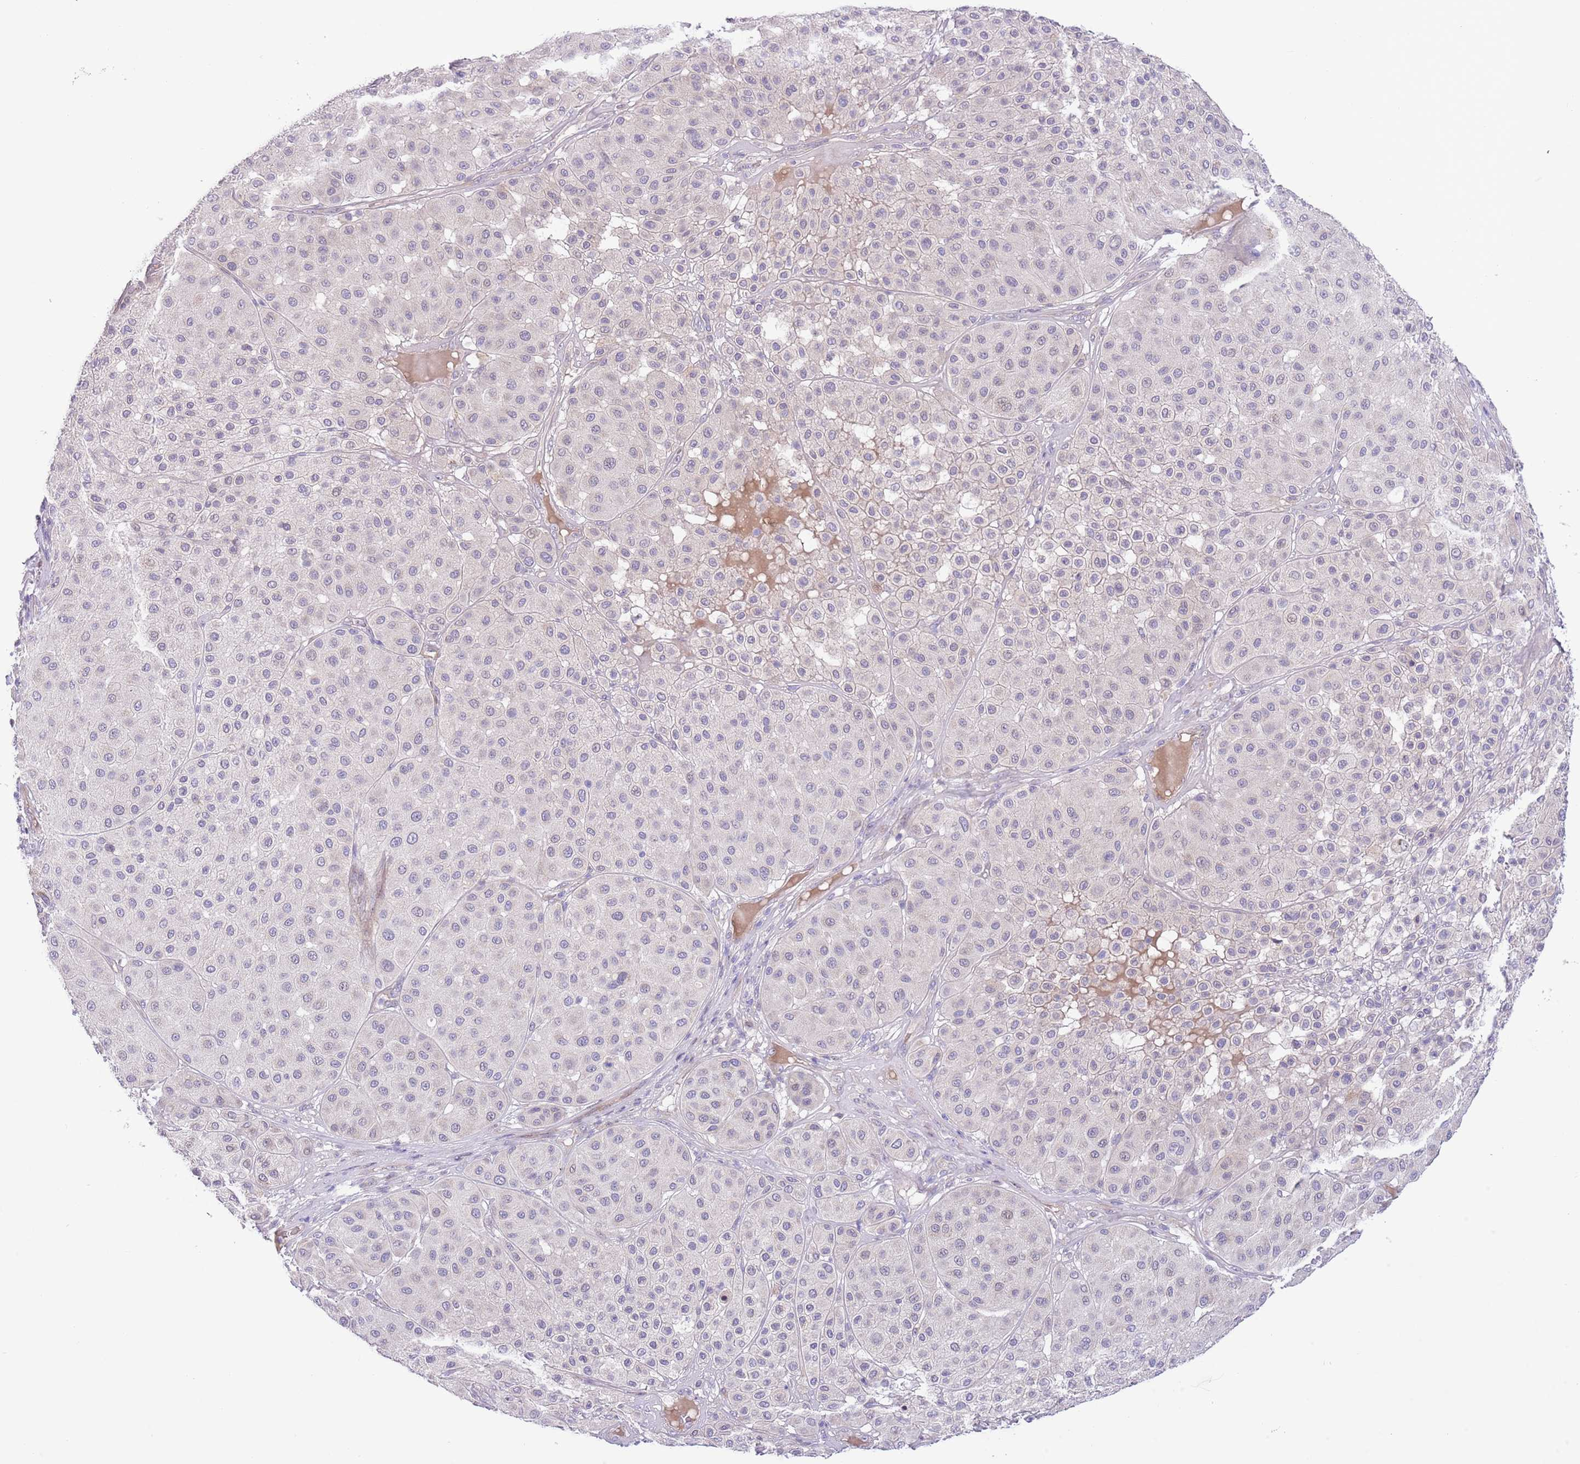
{"staining": {"intensity": "negative", "quantity": "none", "location": "none"}, "tissue": "melanoma", "cell_type": "Tumor cells", "image_type": "cancer", "snomed": [{"axis": "morphology", "description": "Malignant melanoma, Metastatic site"}, {"axis": "topography", "description": "Smooth muscle"}], "caption": "The image displays no staining of tumor cells in malignant melanoma (metastatic site).", "gene": "AP1S2", "patient": {"sex": "male", "age": 41}}